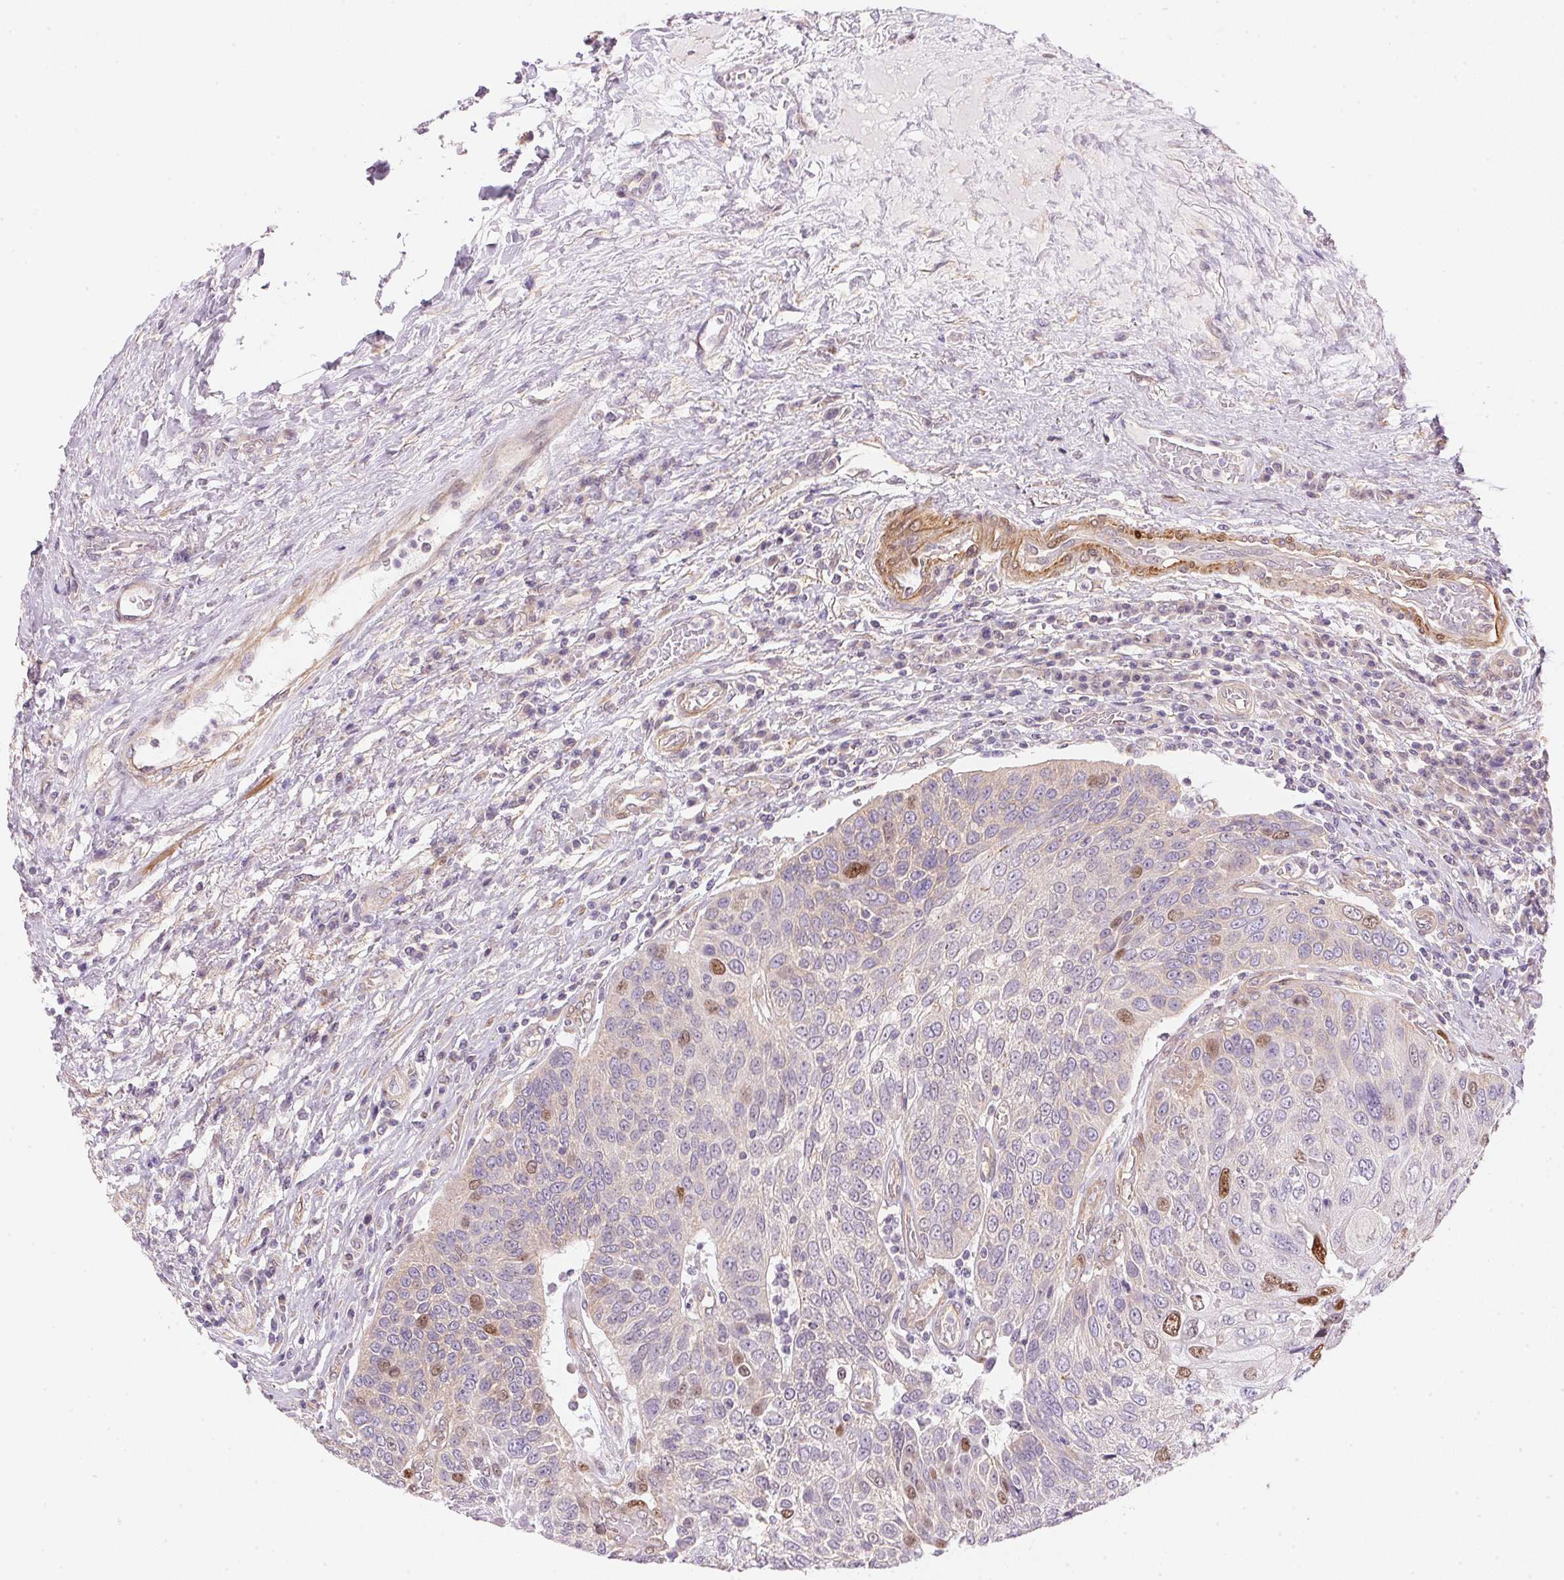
{"staining": {"intensity": "strong", "quantity": "<25%", "location": "nuclear"}, "tissue": "urothelial cancer", "cell_type": "Tumor cells", "image_type": "cancer", "snomed": [{"axis": "morphology", "description": "Urothelial carcinoma, High grade"}, {"axis": "topography", "description": "Urinary bladder"}], "caption": "The micrograph displays staining of high-grade urothelial carcinoma, revealing strong nuclear protein staining (brown color) within tumor cells. (DAB = brown stain, brightfield microscopy at high magnification).", "gene": "SMTN", "patient": {"sex": "female", "age": 70}}